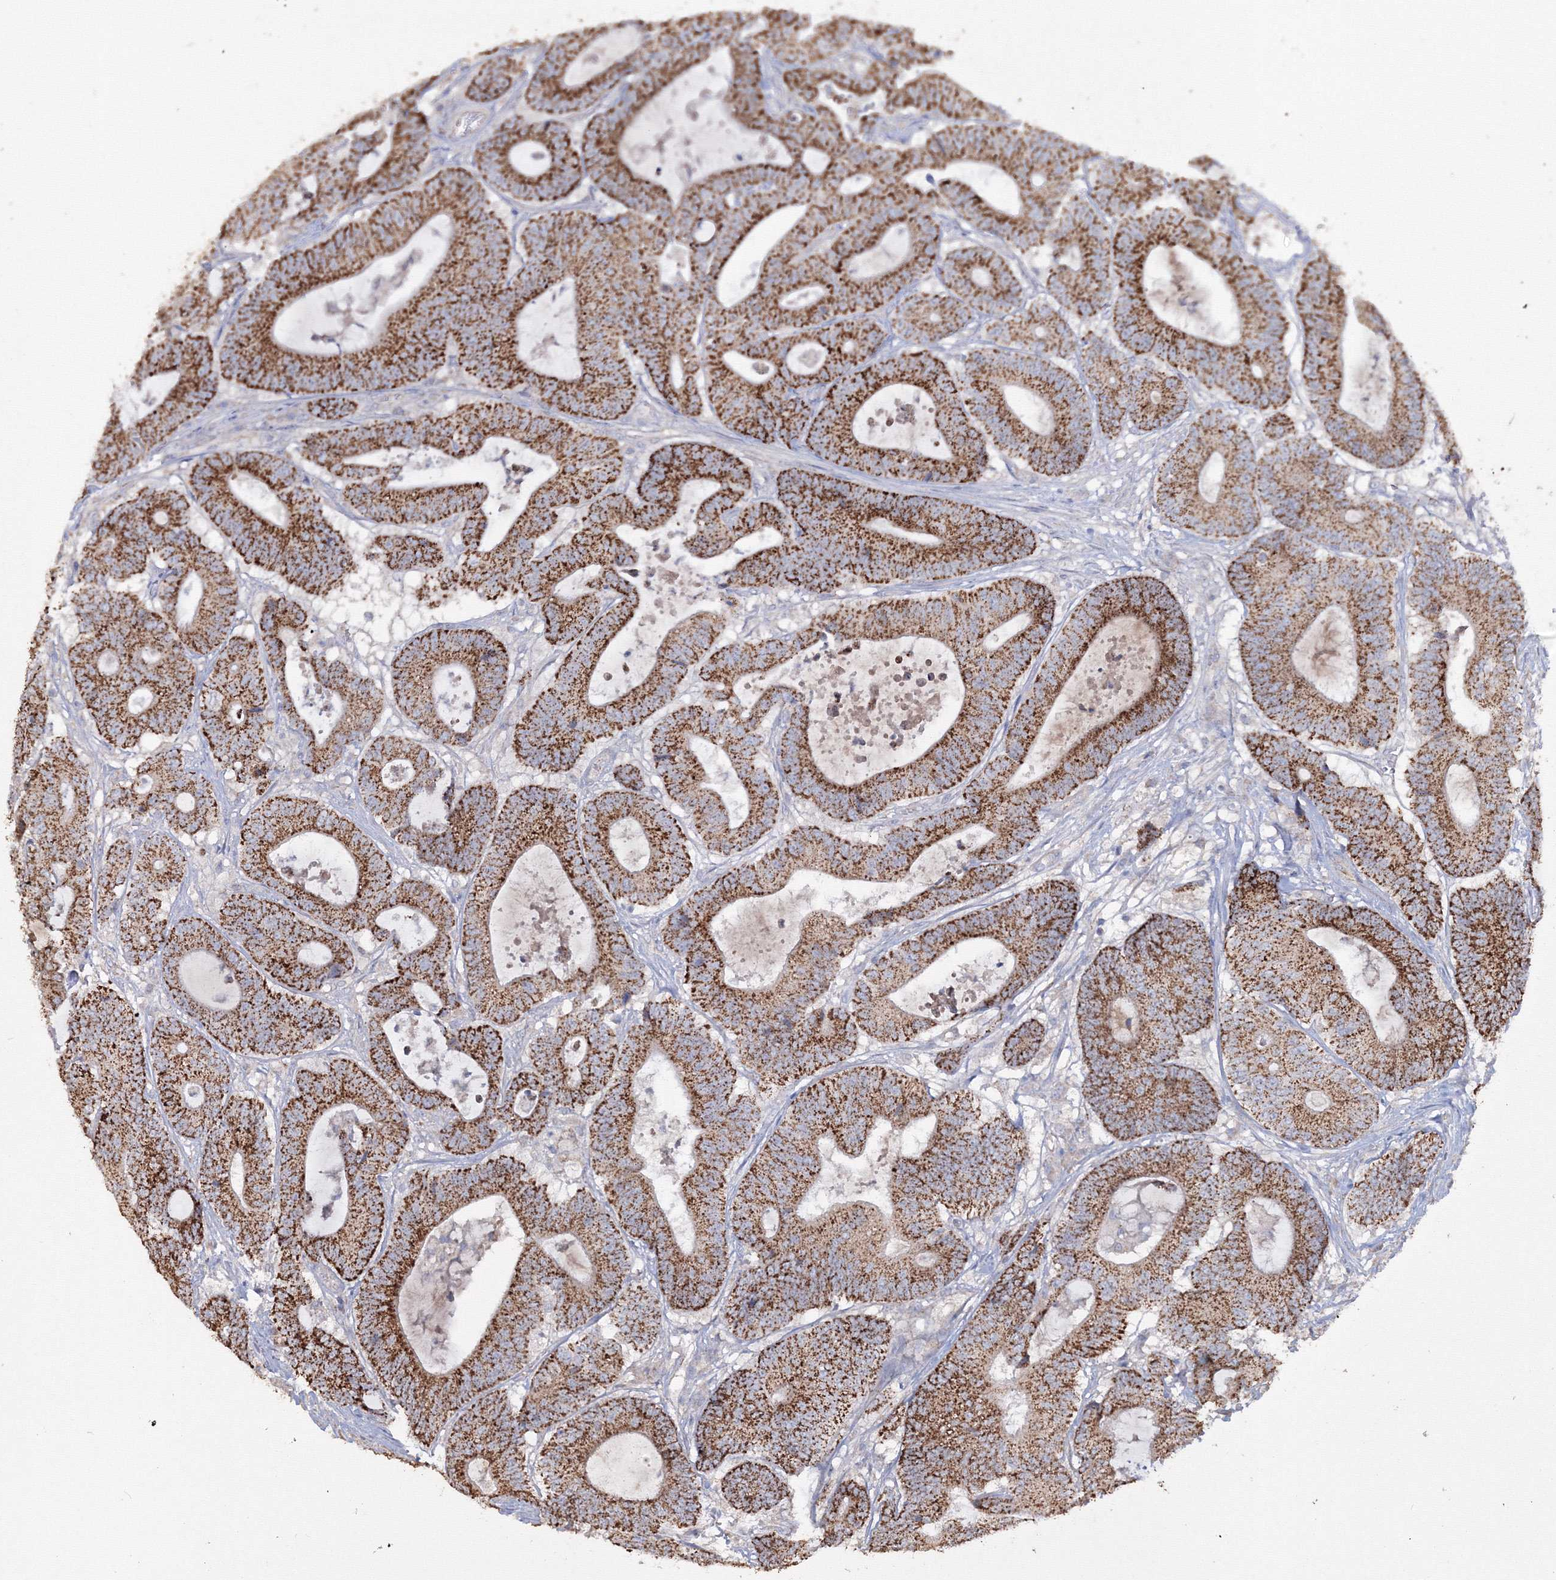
{"staining": {"intensity": "strong", "quantity": ">75%", "location": "cytoplasmic/membranous"}, "tissue": "colorectal cancer", "cell_type": "Tumor cells", "image_type": "cancer", "snomed": [{"axis": "morphology", "description": "Adenocarcinoma, NOS"}, {"axis": "topography", "description": "Colon"}], "caption": "Tumor cells reveal strong cytoplasmic/membranous staining in approximately >75% of cells in colorectal adenocarcinoma.", "gene": "GRSF1", "patient": {"sex": "female", "age": 84}}